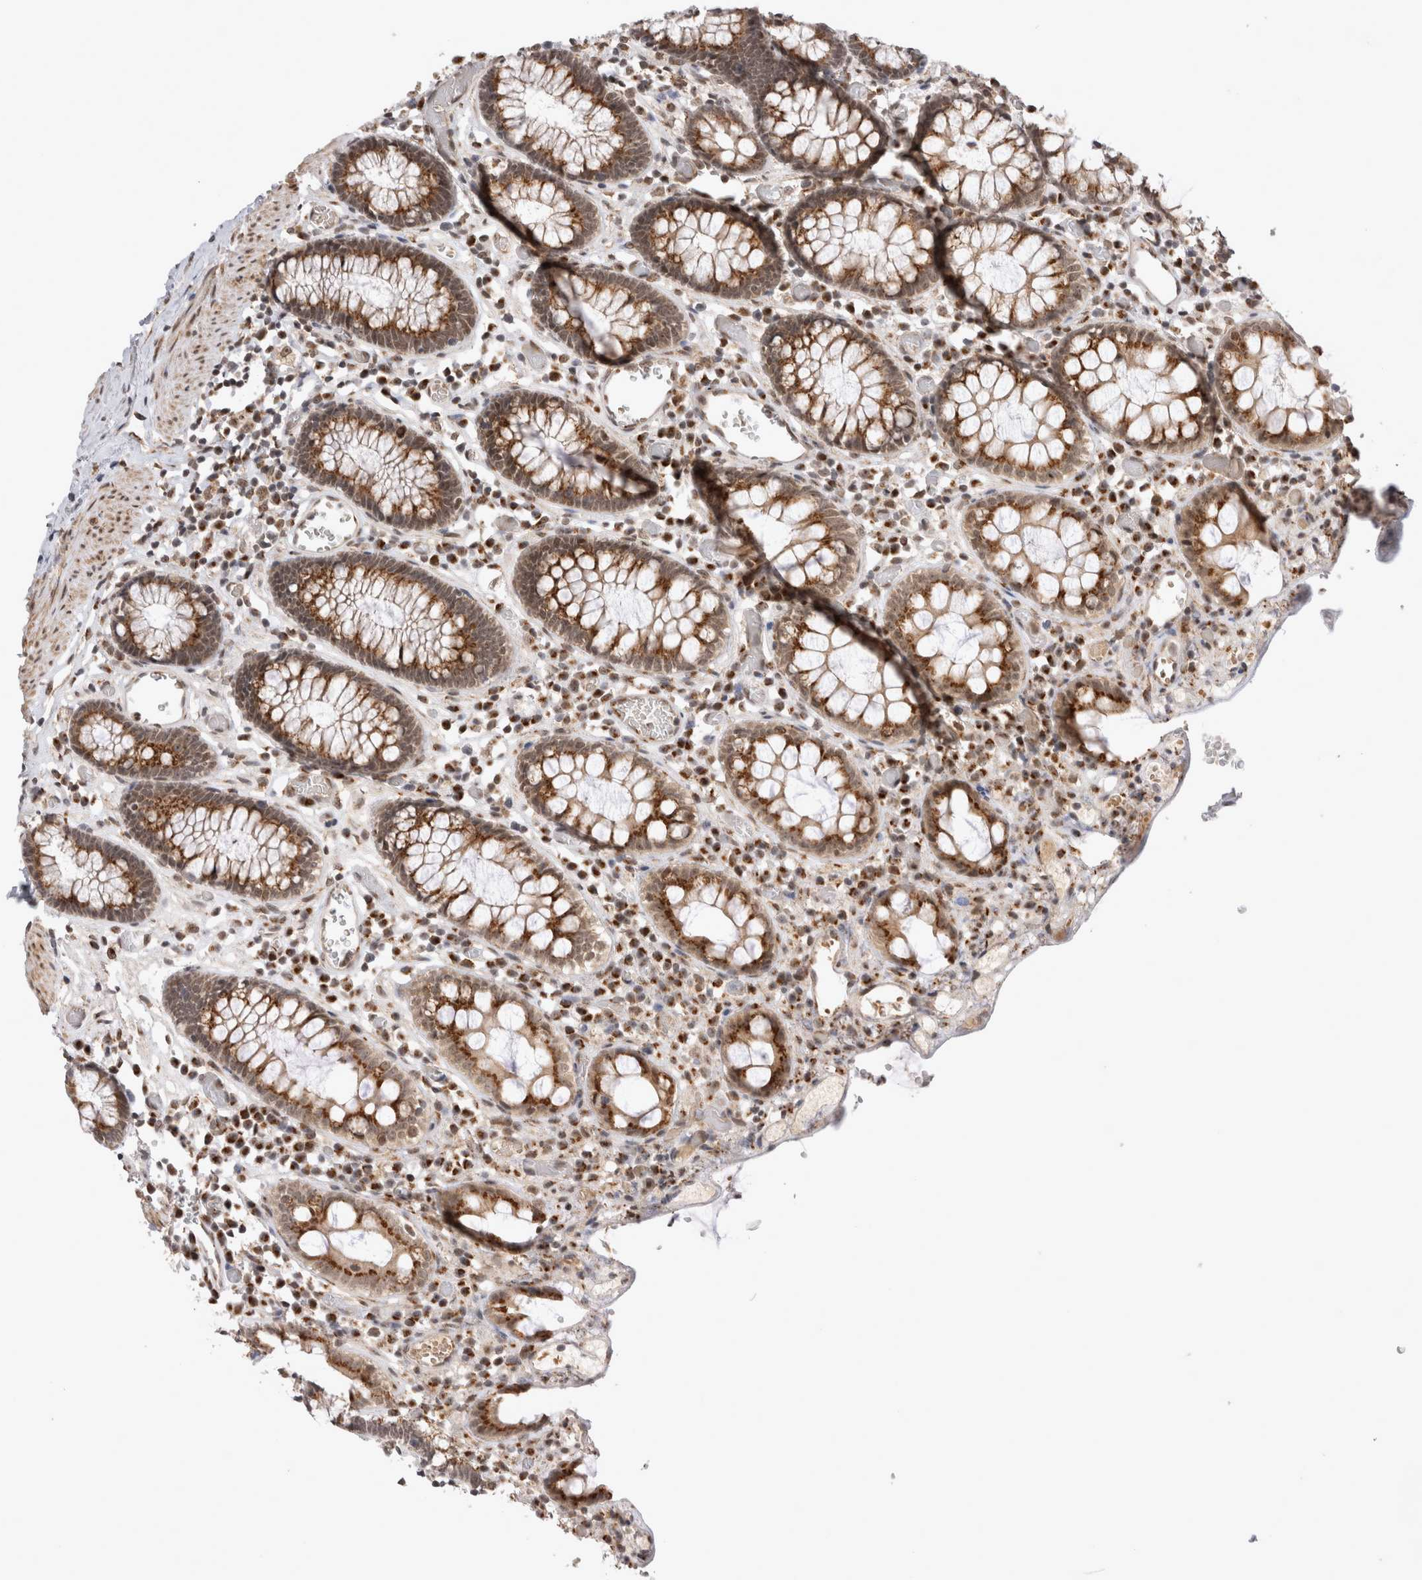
{"staining": {"intensity": "weak", "quantity": ">75%", "location": "cytoplasmic/membranous,nuclear"}, "tissue": "colon", "cell_type": "Endothelial cells", "image_type": "normal", "snomed": [{"axis": "morphology", "description": "Normal tissue, NOS"}, {"axis": "topography", "description": "Colon"}], "caption": "Weak cytoplasmic/membranous,nuclear positivity is appreciated in approximately >75% of endothelial cells in benign colon. (DAB (3,3'-diaminobenzidine) = brown stain, brightfield microscopy at high magnification).", "gene": "TMEM65", "patient": {"sex": "male", "age": 14}}